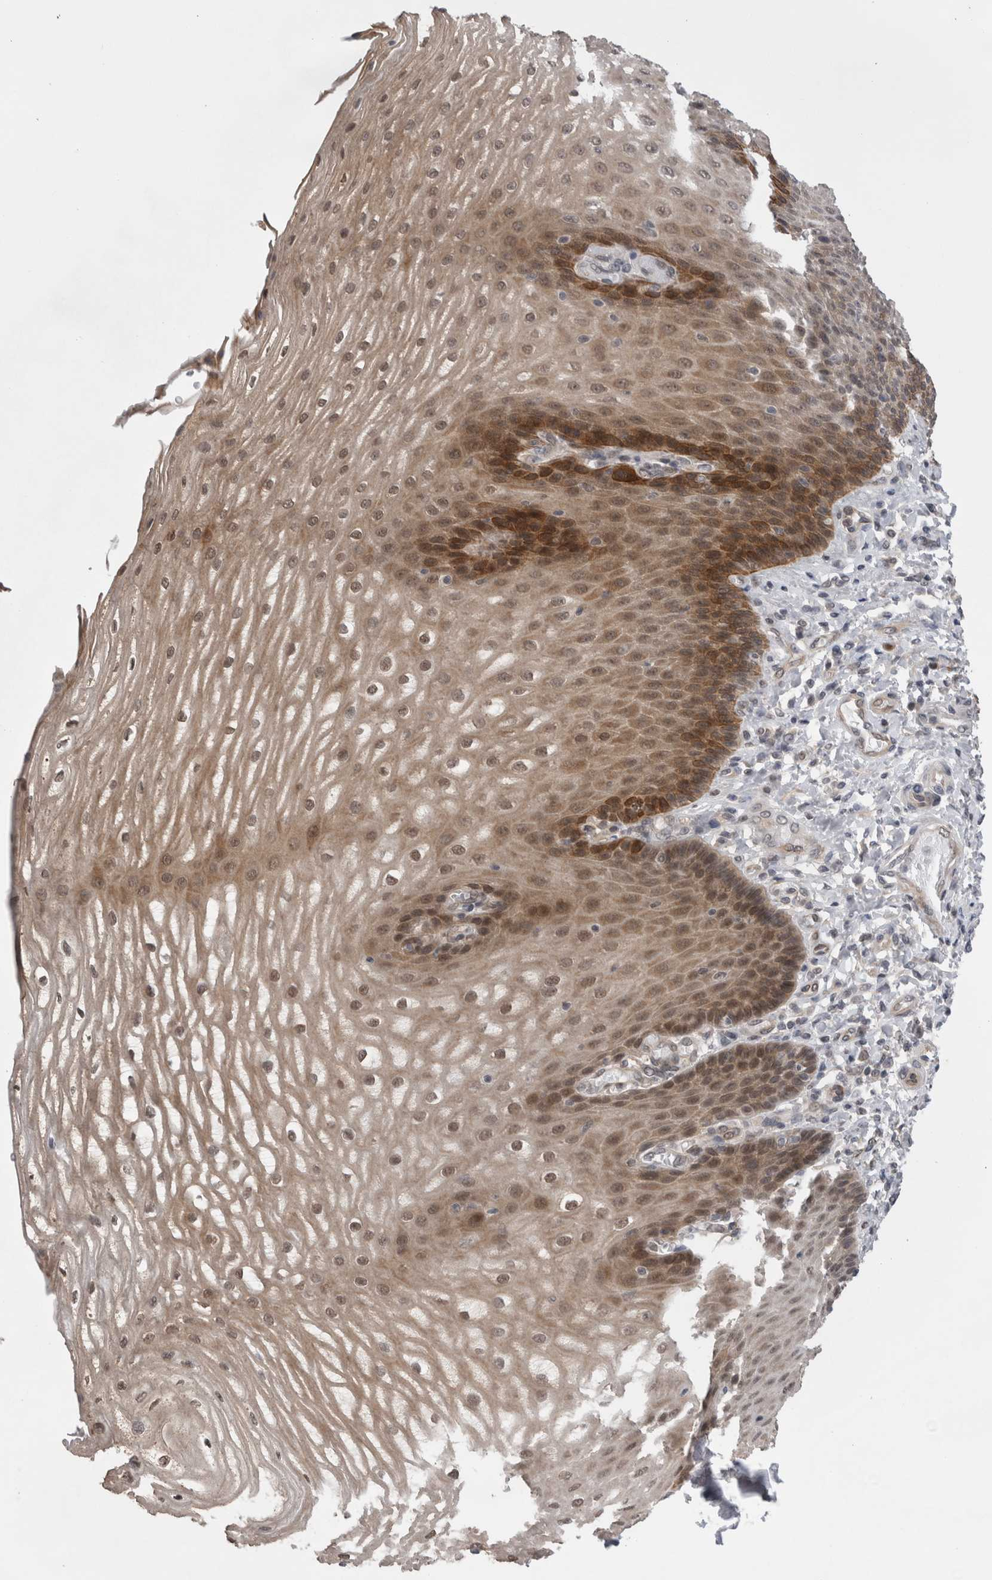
{"staining": {"intensity": "strong", "quantity": ">75%", "location": "cytoplasmic/membranous,nuclear"}, "tissue": "esophagus", "cell_type": "Squamous epithelial cells", "image_type": "normal", "snomed": [{"axis": "morphology", "description": "Normal tissue, NOS"}, {"axis": "topography", "description": "Esophagus"}], "caption": "Immunohistochemistry (IHC) photomicrograph of benign esophagus: esophagus stained using immunohistochemistry (IHC) reveals high levels of strong protein expression localized specifically in the cytoplasmic/membranous,nuclear of squamous epithelial cells, appearing as a cytoplasmic/membranous,nuclear brown color.", "gene": "ZNF341", "patient": {"sex": "male", "age": 54}}